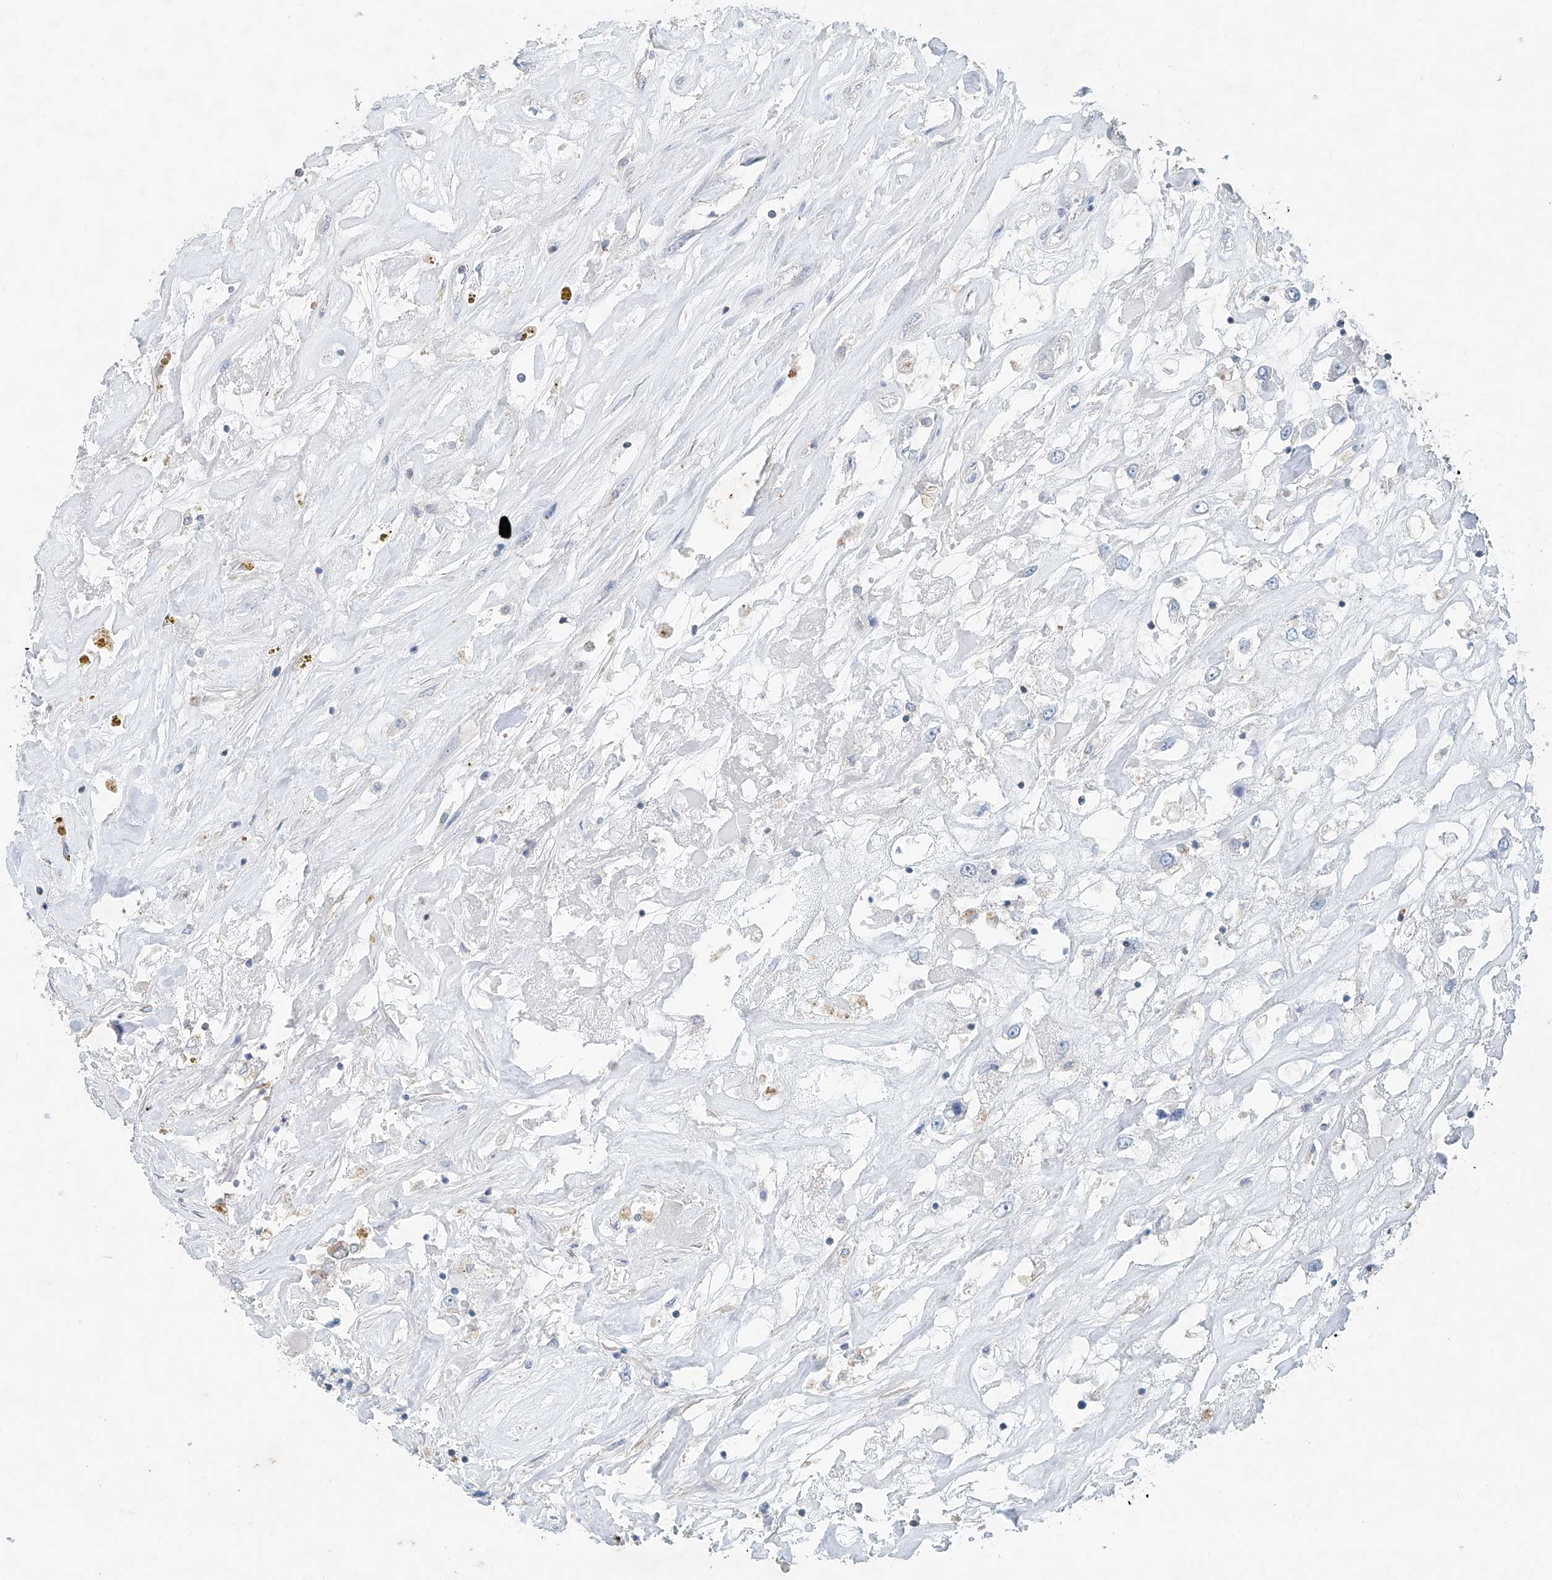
{"staining": {"intensity": "negative", "quantity": "none", "location": "none"}, "tissue": "renal cancer", "cell_type": "Tumor cells", "image_type": "cancer", "snomed": [{"axis": "morphology", "description": "Adenocarcinoma, NOS"}, {"axis": "topography", "description": "Kidney"}], "caption": "Histopathology image shows no protein expression in tumor cells of renal adenocarcinoma tissue.", "gene": "ANKRD34A", "patient": {"sex": "female", "age": 52}}